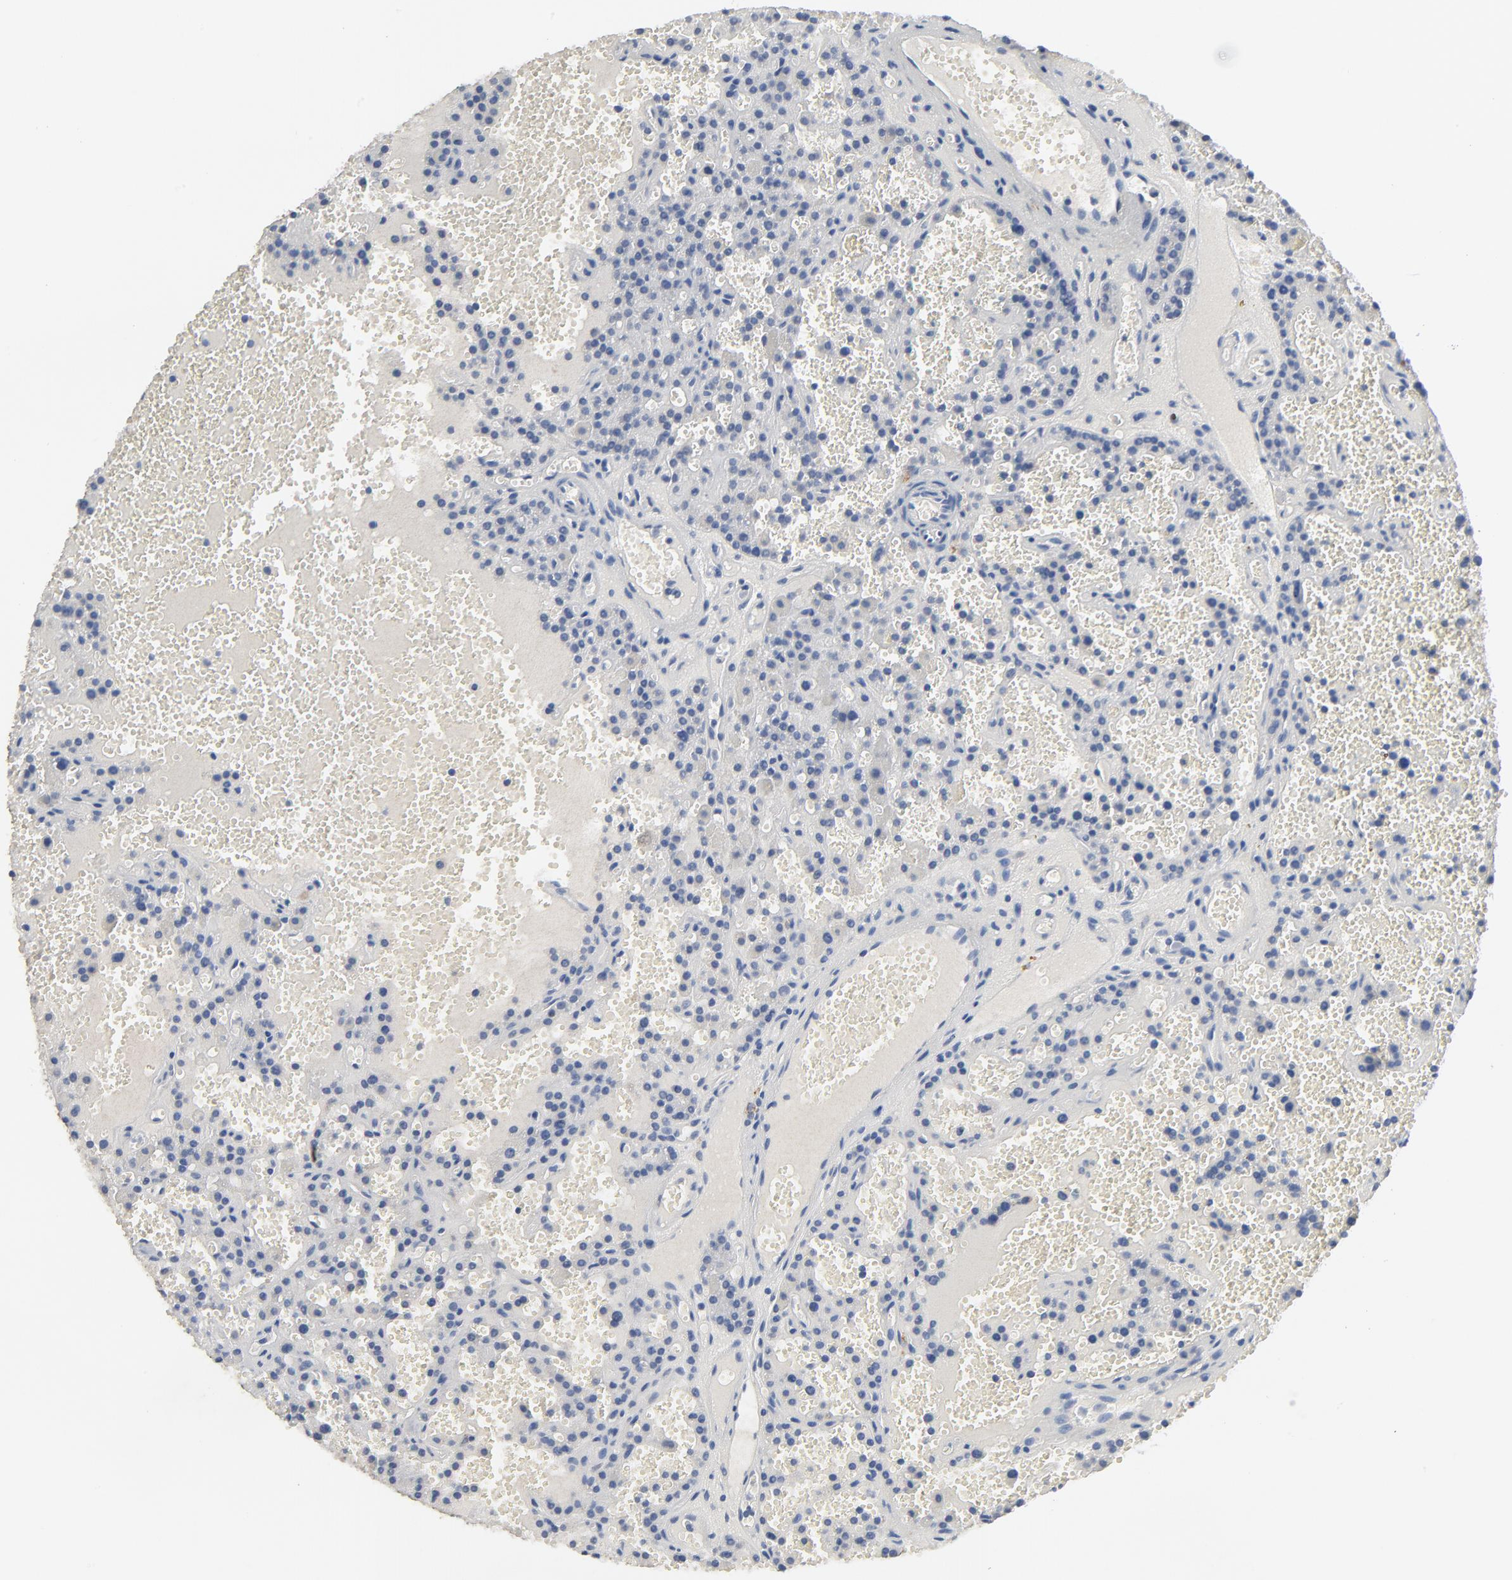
{"staining": {"intensity": "negative", "quantity": "none", "location": "none"}, "tissue": "parathyroid gland", "cell_type": "Glandular cells", "image_type": "normal", "snomed": [{"axis": "morphology", "description": "Normal tissue, NOS"}, {"axis": "topography", "description": "Parathyroid gland"}], "caption": "A high-resolution photomicrograph shows IHC staining of benign parathyroid gland, which reveals no significant staining in glandular cells. (Brightfield microscopy of DAB immunohistochemistry (IHC) at high magnification).", "gene": "FBXL5", "patient": {"sex": "male", "age": 25}}